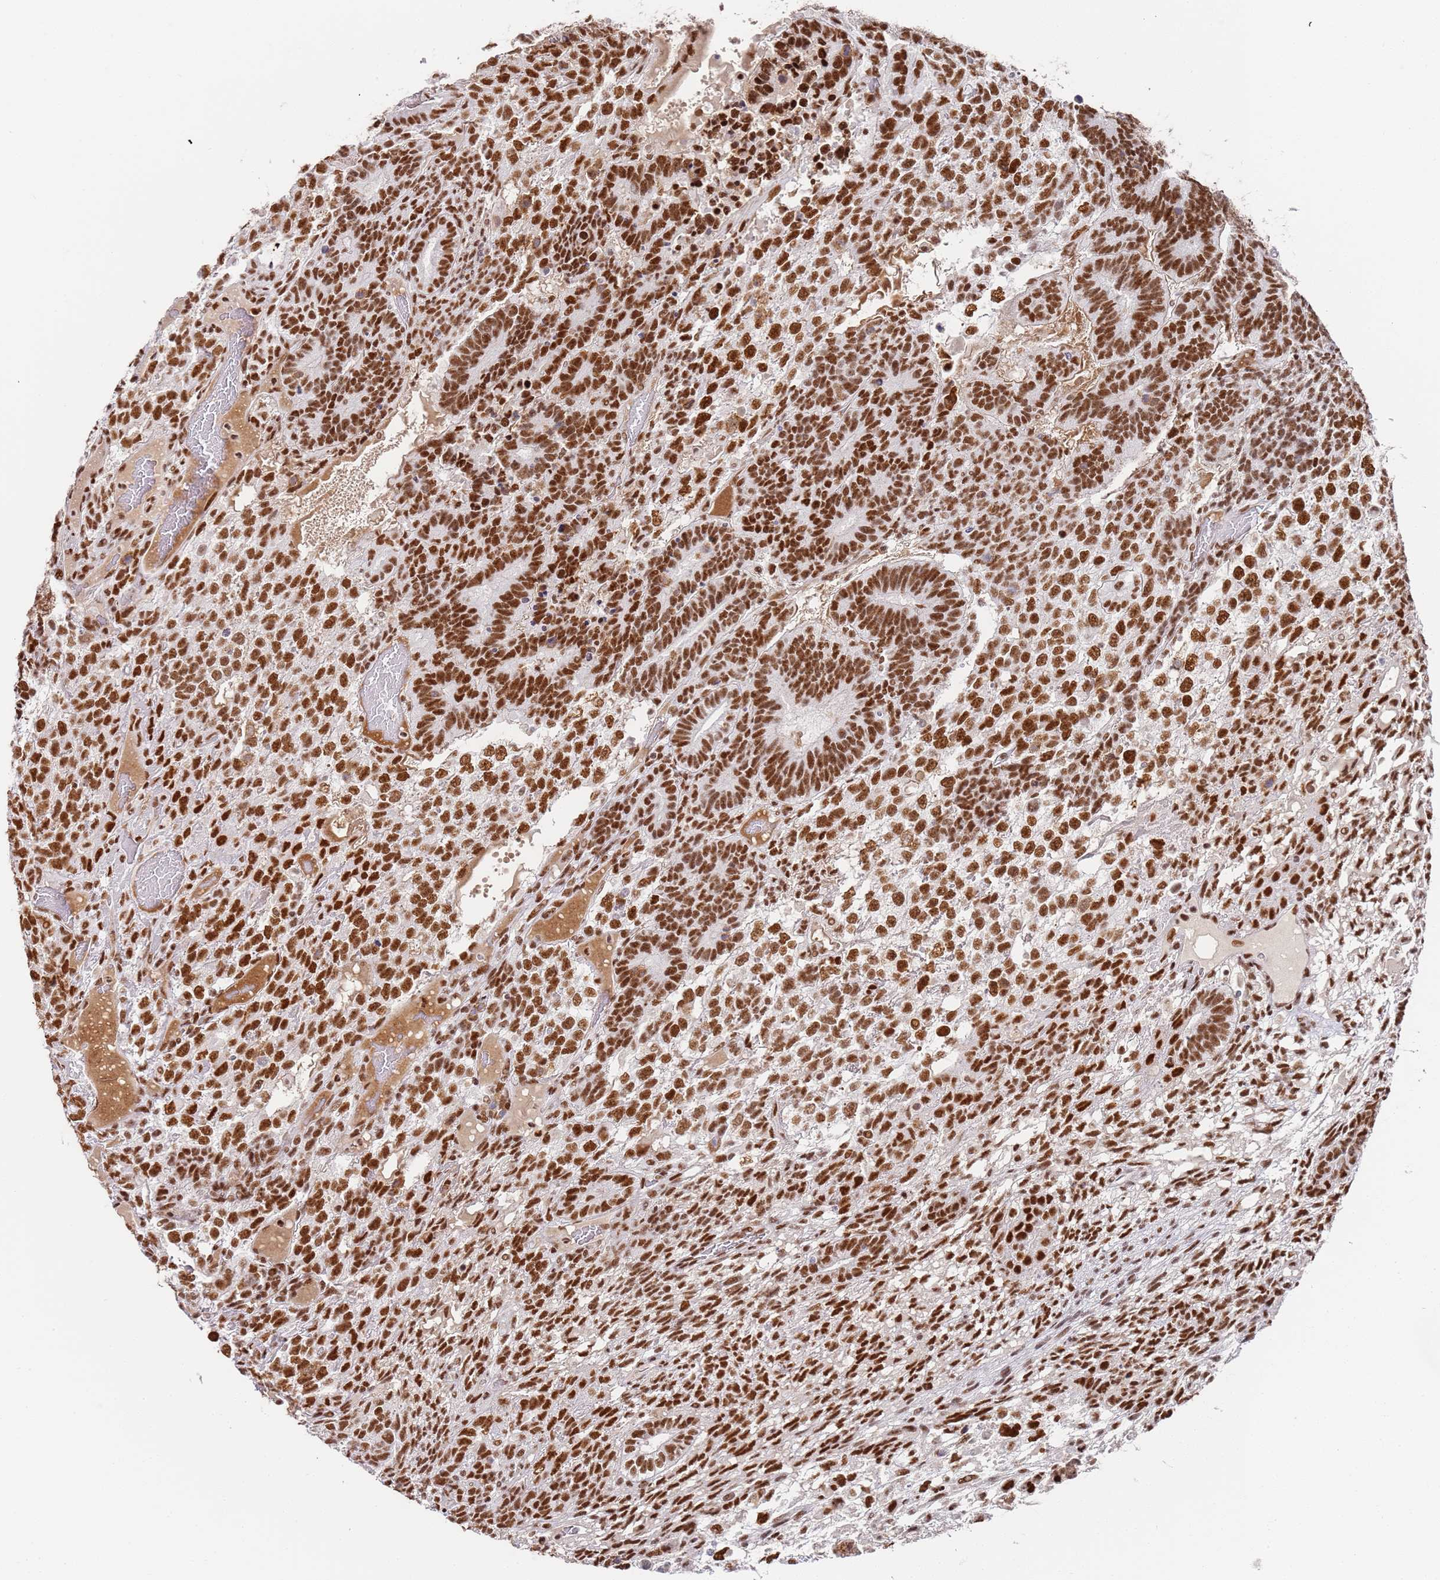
{"staining": {"intensity": "strong", "quantity": ">75%", "location": "nuclear"}, "tissue": "testis cancer", "cell_type": "Tumor cells", "image_type": "cancer", "snomed": [{"axis": "morphology", "description": "Carcinoma, Embryonal, NOS"}, {"axis": "topography", "description": "Testis"}], "caption": "Approximately >75% of tumor cells in human testis embryonal carcinoma show strong nuclear protein positivity as visualized by brown immunohistochemical staining.", "gene": "AKAP8L", "patient": {"sex": "male", "age": 23}}